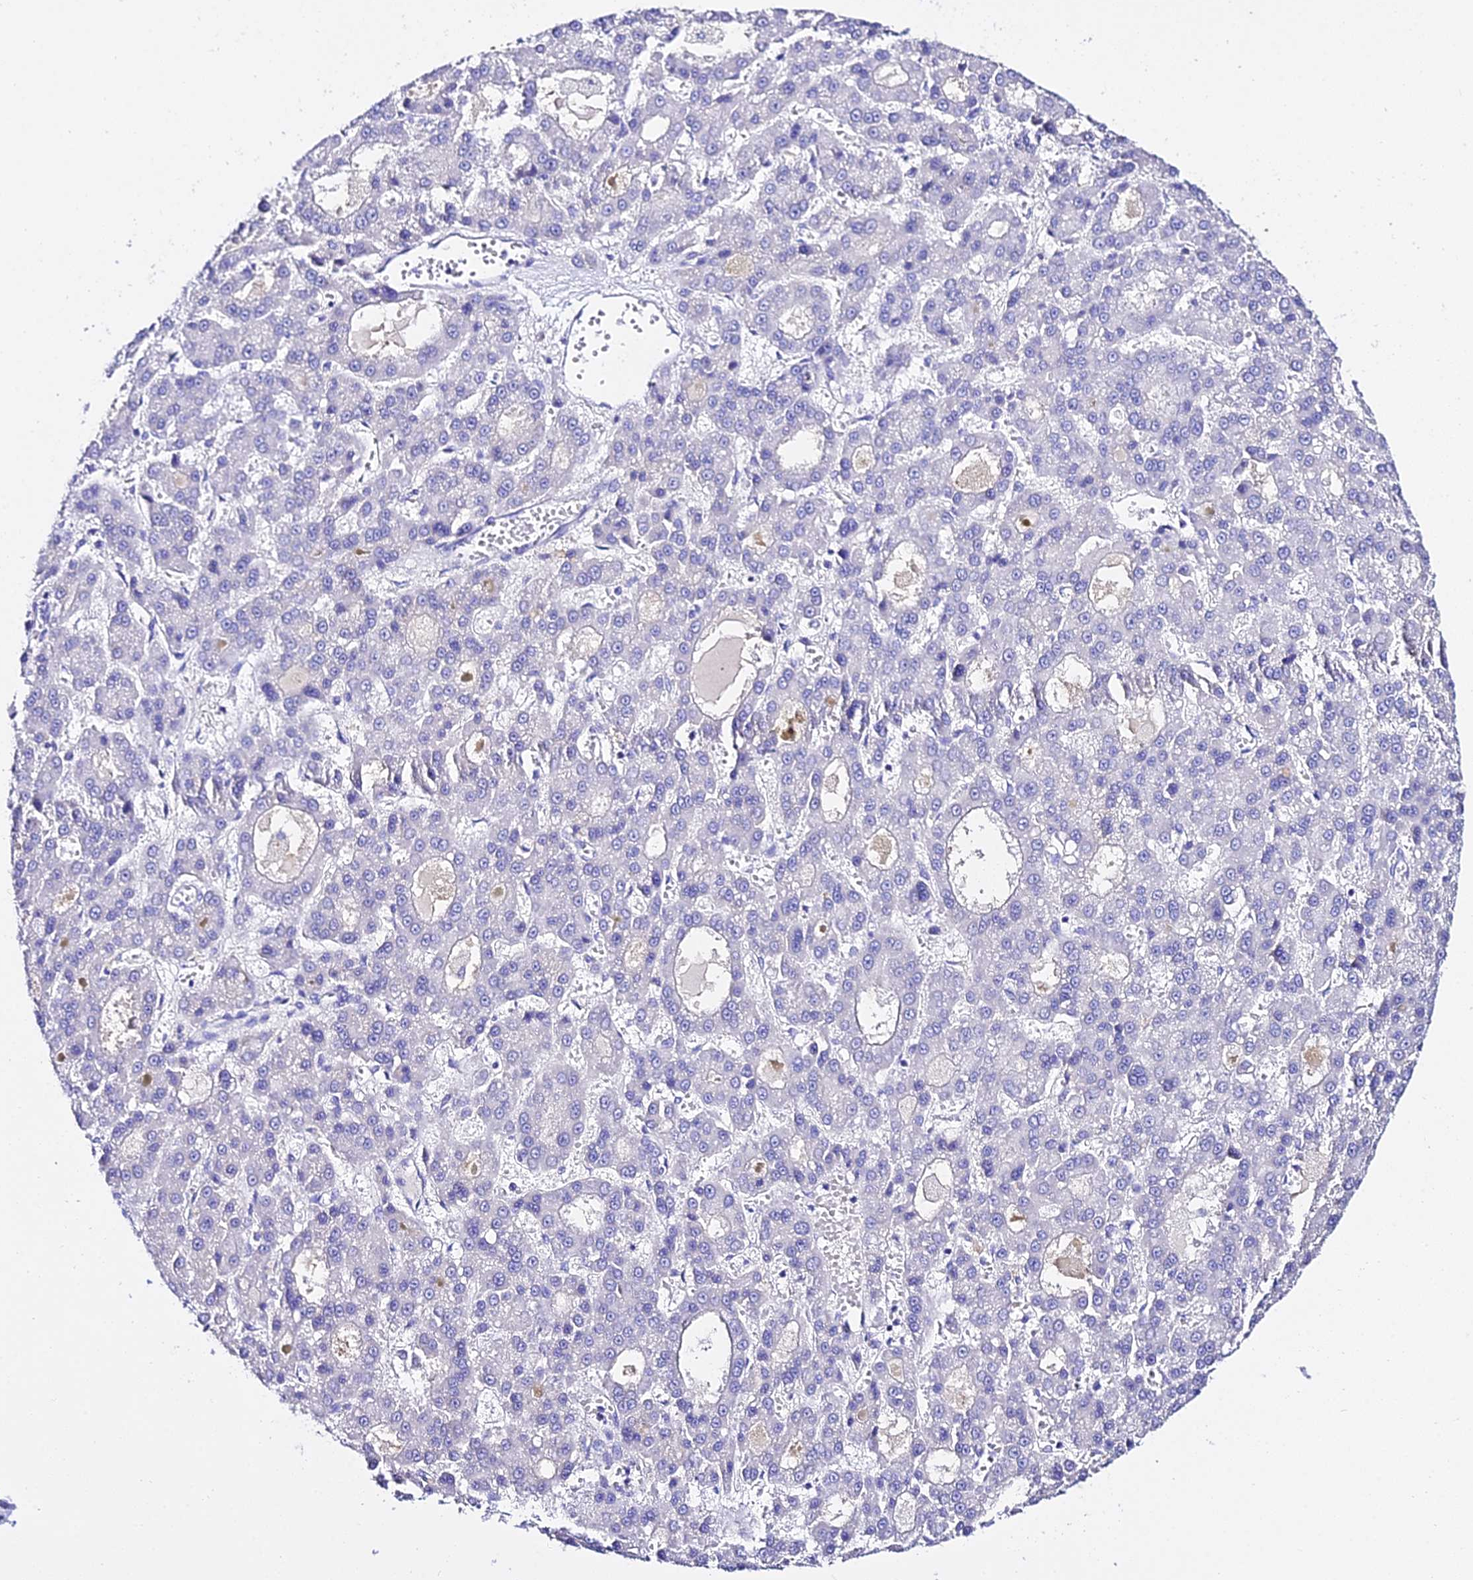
{"staining": {"intensity": "negative", "quantity": "none", "location": "none"}, "tissue": "liver cancer", "cell_type": "Tumor cells", "image_type": "cancer", "snomed": [{"axis": "morphology", "description": "Carcinoma, Hepatocellular, NOS"}, {"axis": "topography", "description": "Liver"}], "caption": "Photomicrograph shows no significant protein expression in tumor cells of liver cancer (hepatocellular carcinoma).", "gene": "TMEM117", "patient": {"sex": "male", "age": 70}}